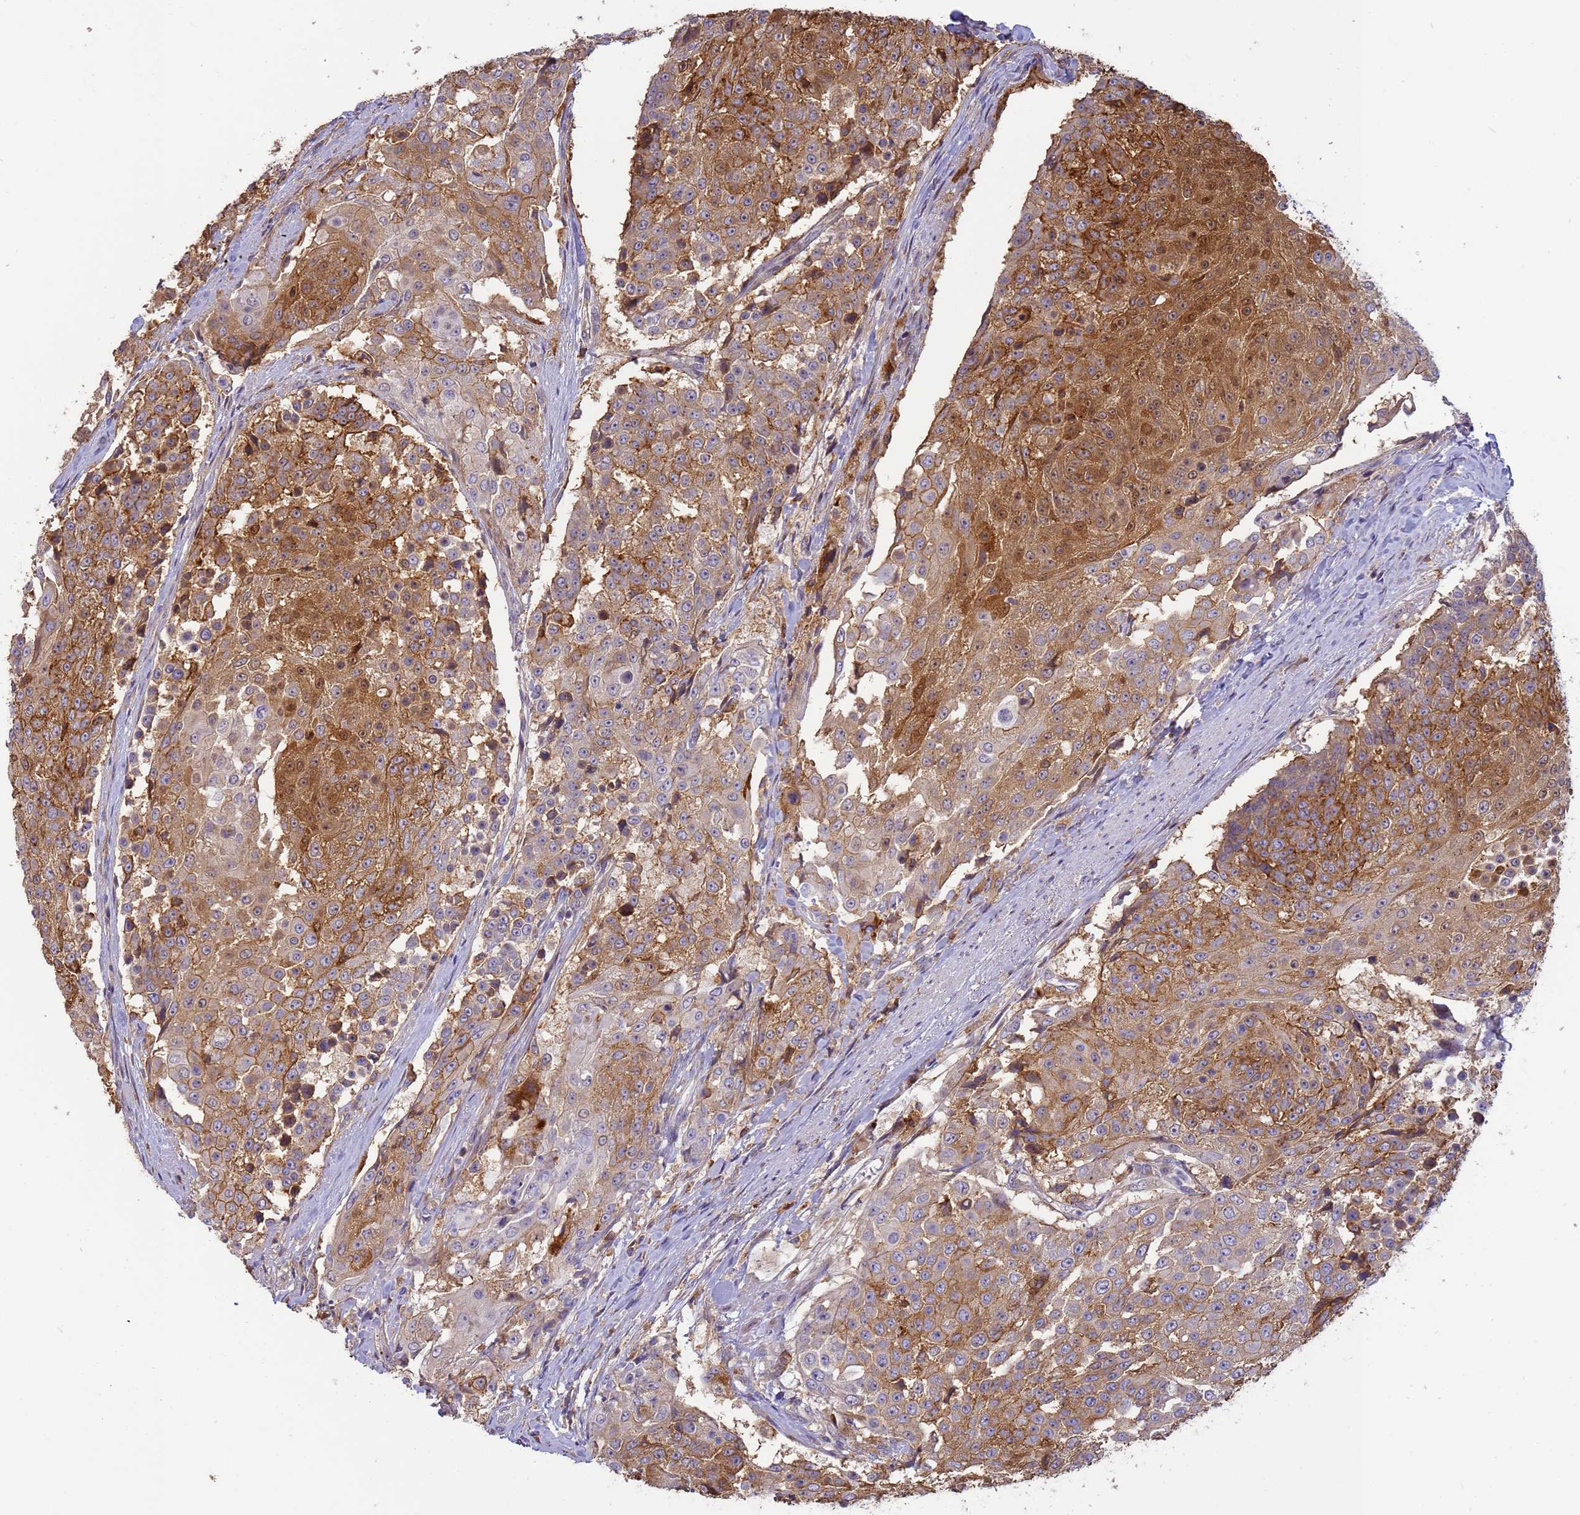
{"staining": {"intensity": "moderate", "quantity": ">75%", "location": "cytoplasmic/membranous"}, "tissue": "urothelial cancer", "cell_type": "Tumor cells", "image_type": "cancer", "snomed": [{"axis": "morphology", "description": "Urothelial carcinoma, High grade"}, {"axis": "topography", "description": "Urinary bladder"}], "caption": "This is a histology image of immunohistochemistry staining of high-grade urothelial carcinoma, which shows moderate expression in the cytoplasmic/membranous of tumor cells.", "gene": "M6PR", "patient": {"sex": "female", "age": 63}}